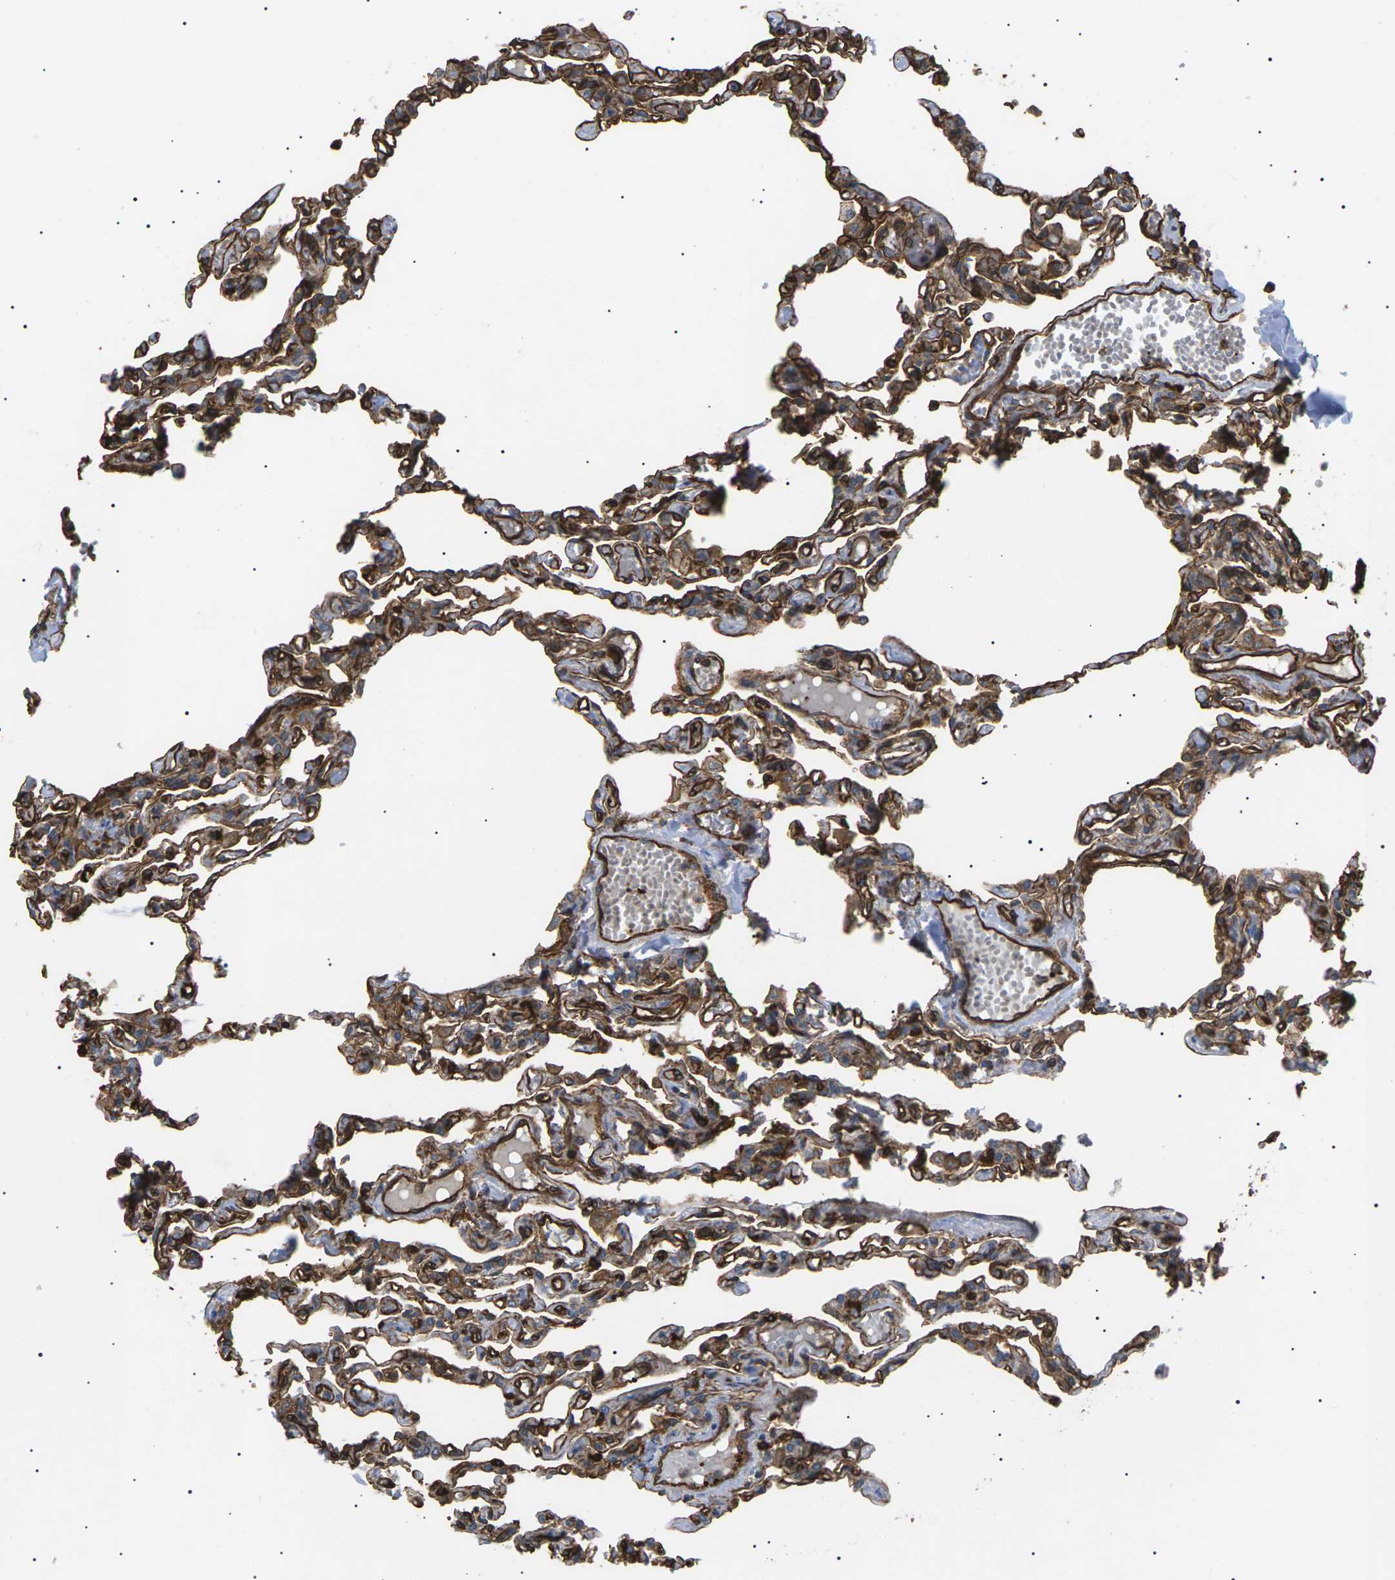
{"staining": {"intensity": "strong", "quantity": ">75%", "location": "cytoplasmic/membranous"}, "tissue": "lung", "cell_type": "Alveolar cells", "image_type": "normal", "snomed": [{"axis": "morphology", "description": "Normal tissue, NOS"}, {"axis": "topography", "description": "Lung"}], "caption": "Lung stained with DAB (3,3'-diaminobenzidine) immunohistochemistry displays high levels of strong cytoplasmic/membranous expression in about >75% of alveolar cells.", "gene": "TMTC4", "patient": {"sex": "male", "age": 21}}